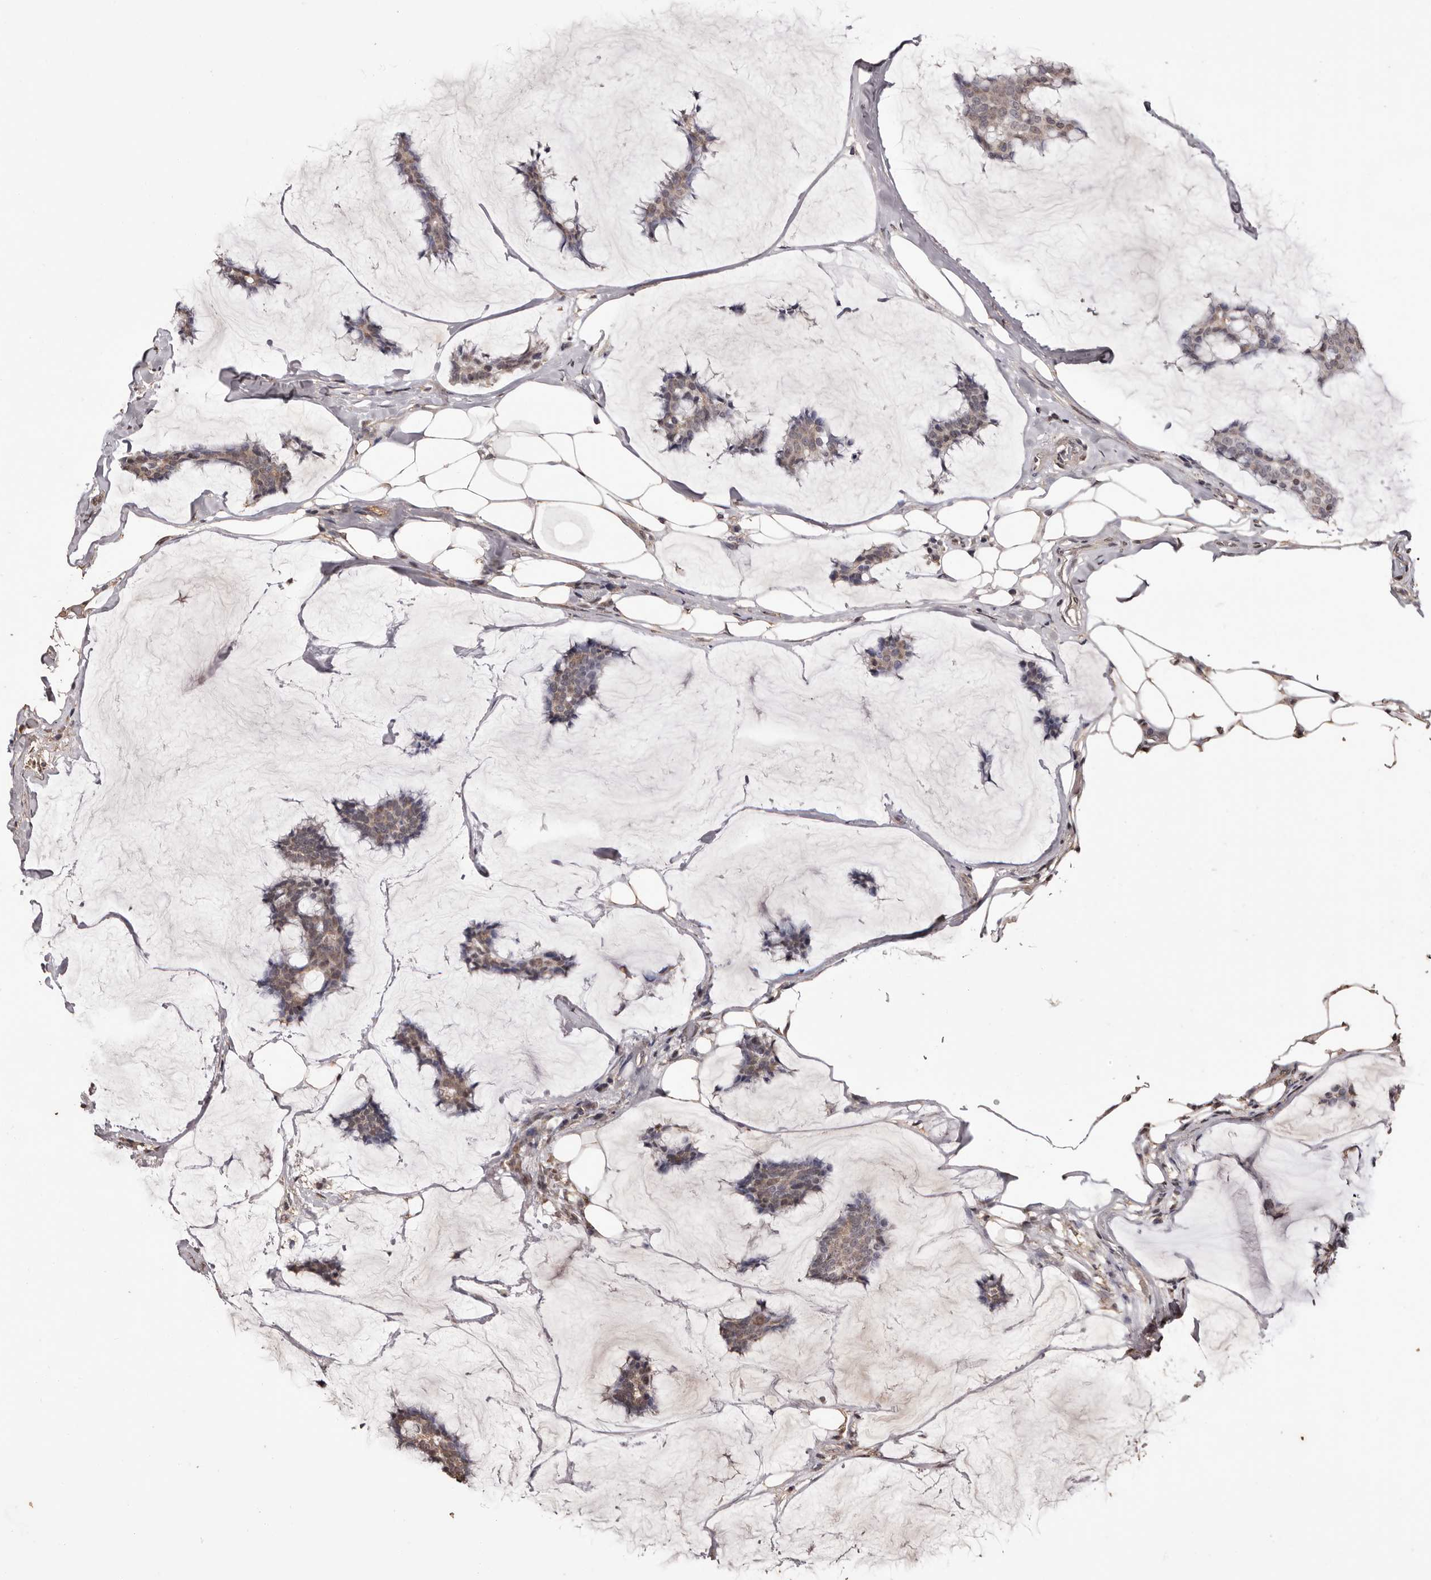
{"staining": {"intensity": "weak", "quantity": ">75%", "location": "cytoplasmic/membranous"}, "tissue": "breast cancer", "cell_type": "Tumor cells", "image_type": "cancer", "snomed": [{"axis": "morphology", "description": "Duct carcinoma"}, {"axis": "topography", "description": "Breast"}], "caption": "Immunohistochemistry (DAB) staining of human breast intraductal carcinoma reveals weak cytoplasmic/membranous protein staining in approximately >75% of tumor cells. (Stains: DAB (3,3'-diaminobenzidine) in brown, nuclei in blue, Microscopy: brightfield microscopy at high magnification).", "gene": "NAV1", "patient": {"sex": "female", "age": 93}}